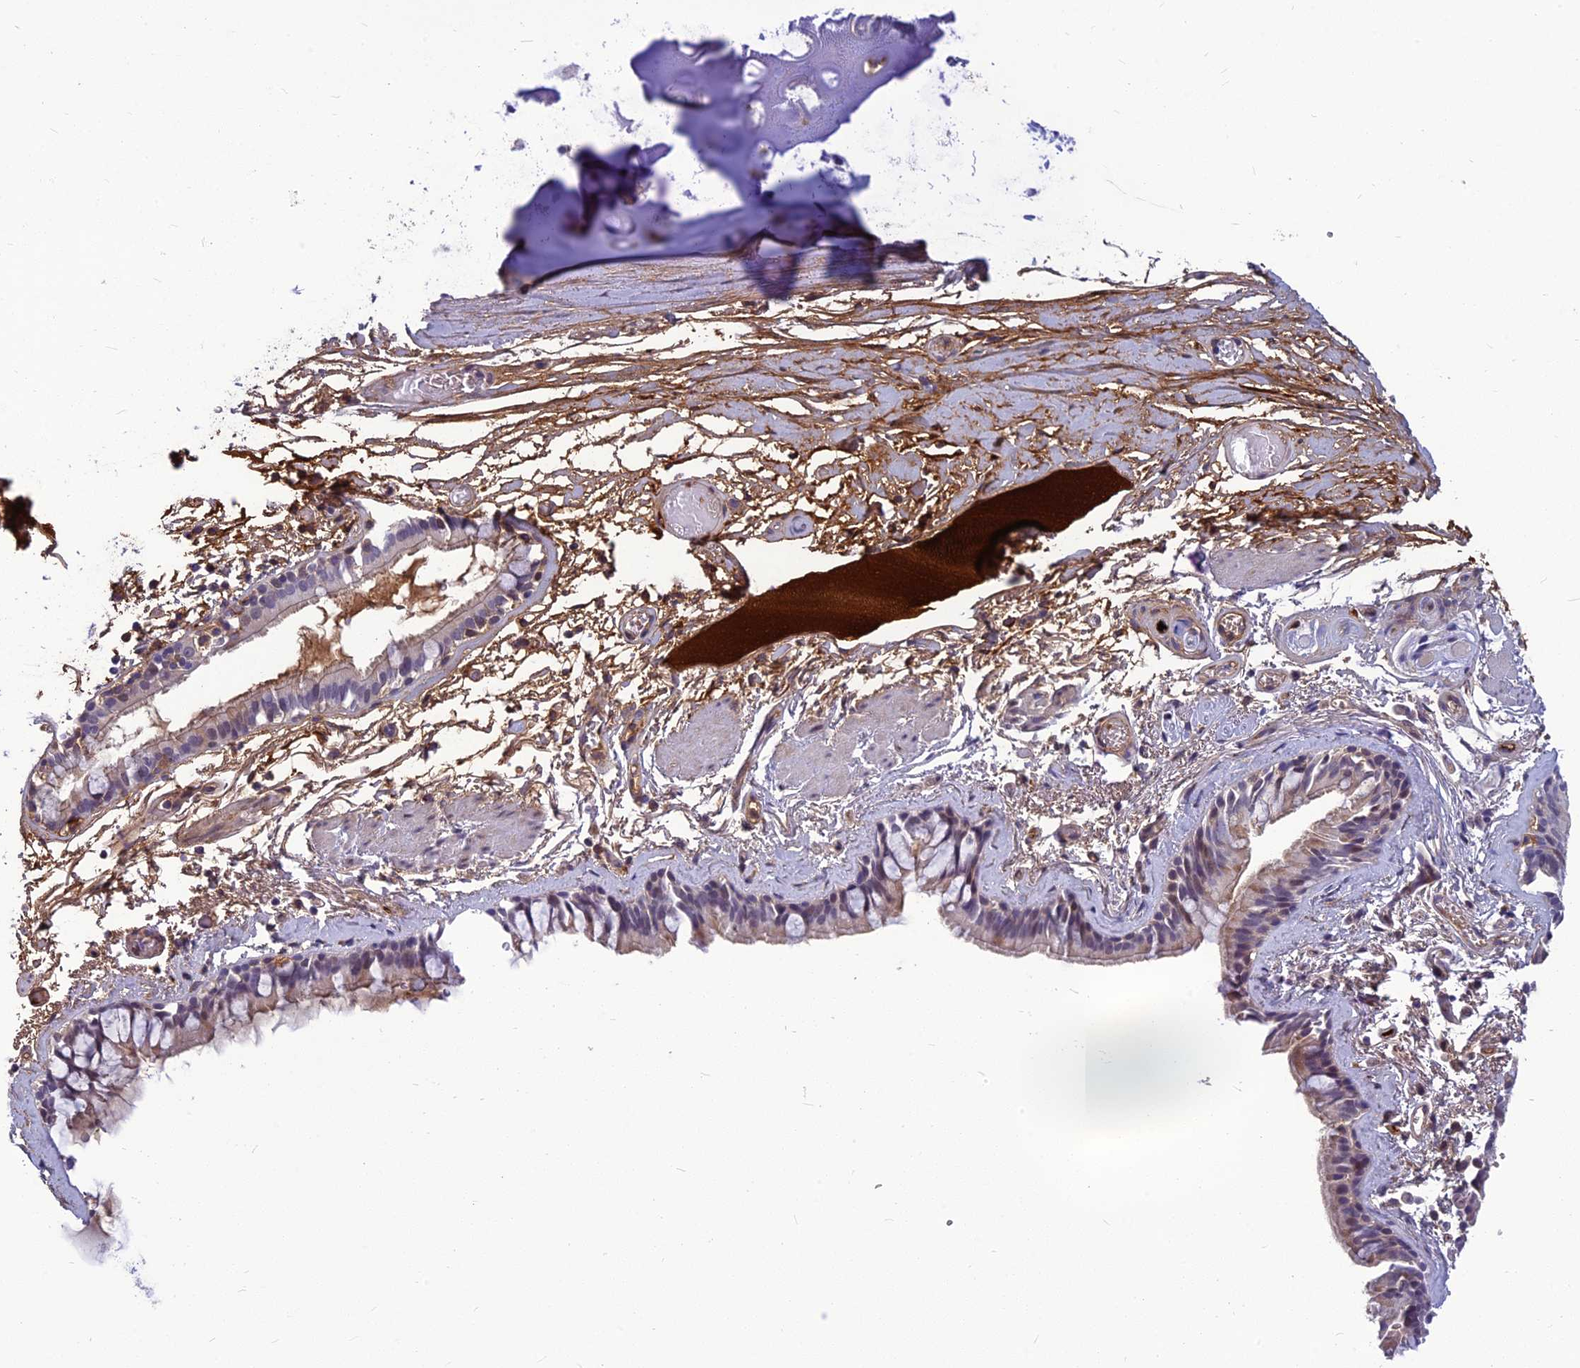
{"staining": {"intensity": "moderate", "quantity": "<25%", "location": "cytoplasmic/membranous,nuclear"}, "tissue": "bronchus", "cell_type": "Respiratory epithelial cells", "image_type": "normal", "snomed": [{"axis": "morphology", "description": "Normal tissue, NOS"}, {"axis": "topography", "description": "Cartilage tissue"}], "caption": "Moderate cytoplasmic/membranous,nuclear expression is present in about <25% of respiratory epithelial cells in unremarkable bronchus.", "gene": "CLEC11A", "patient": {"sex": "male", "age": 63}}